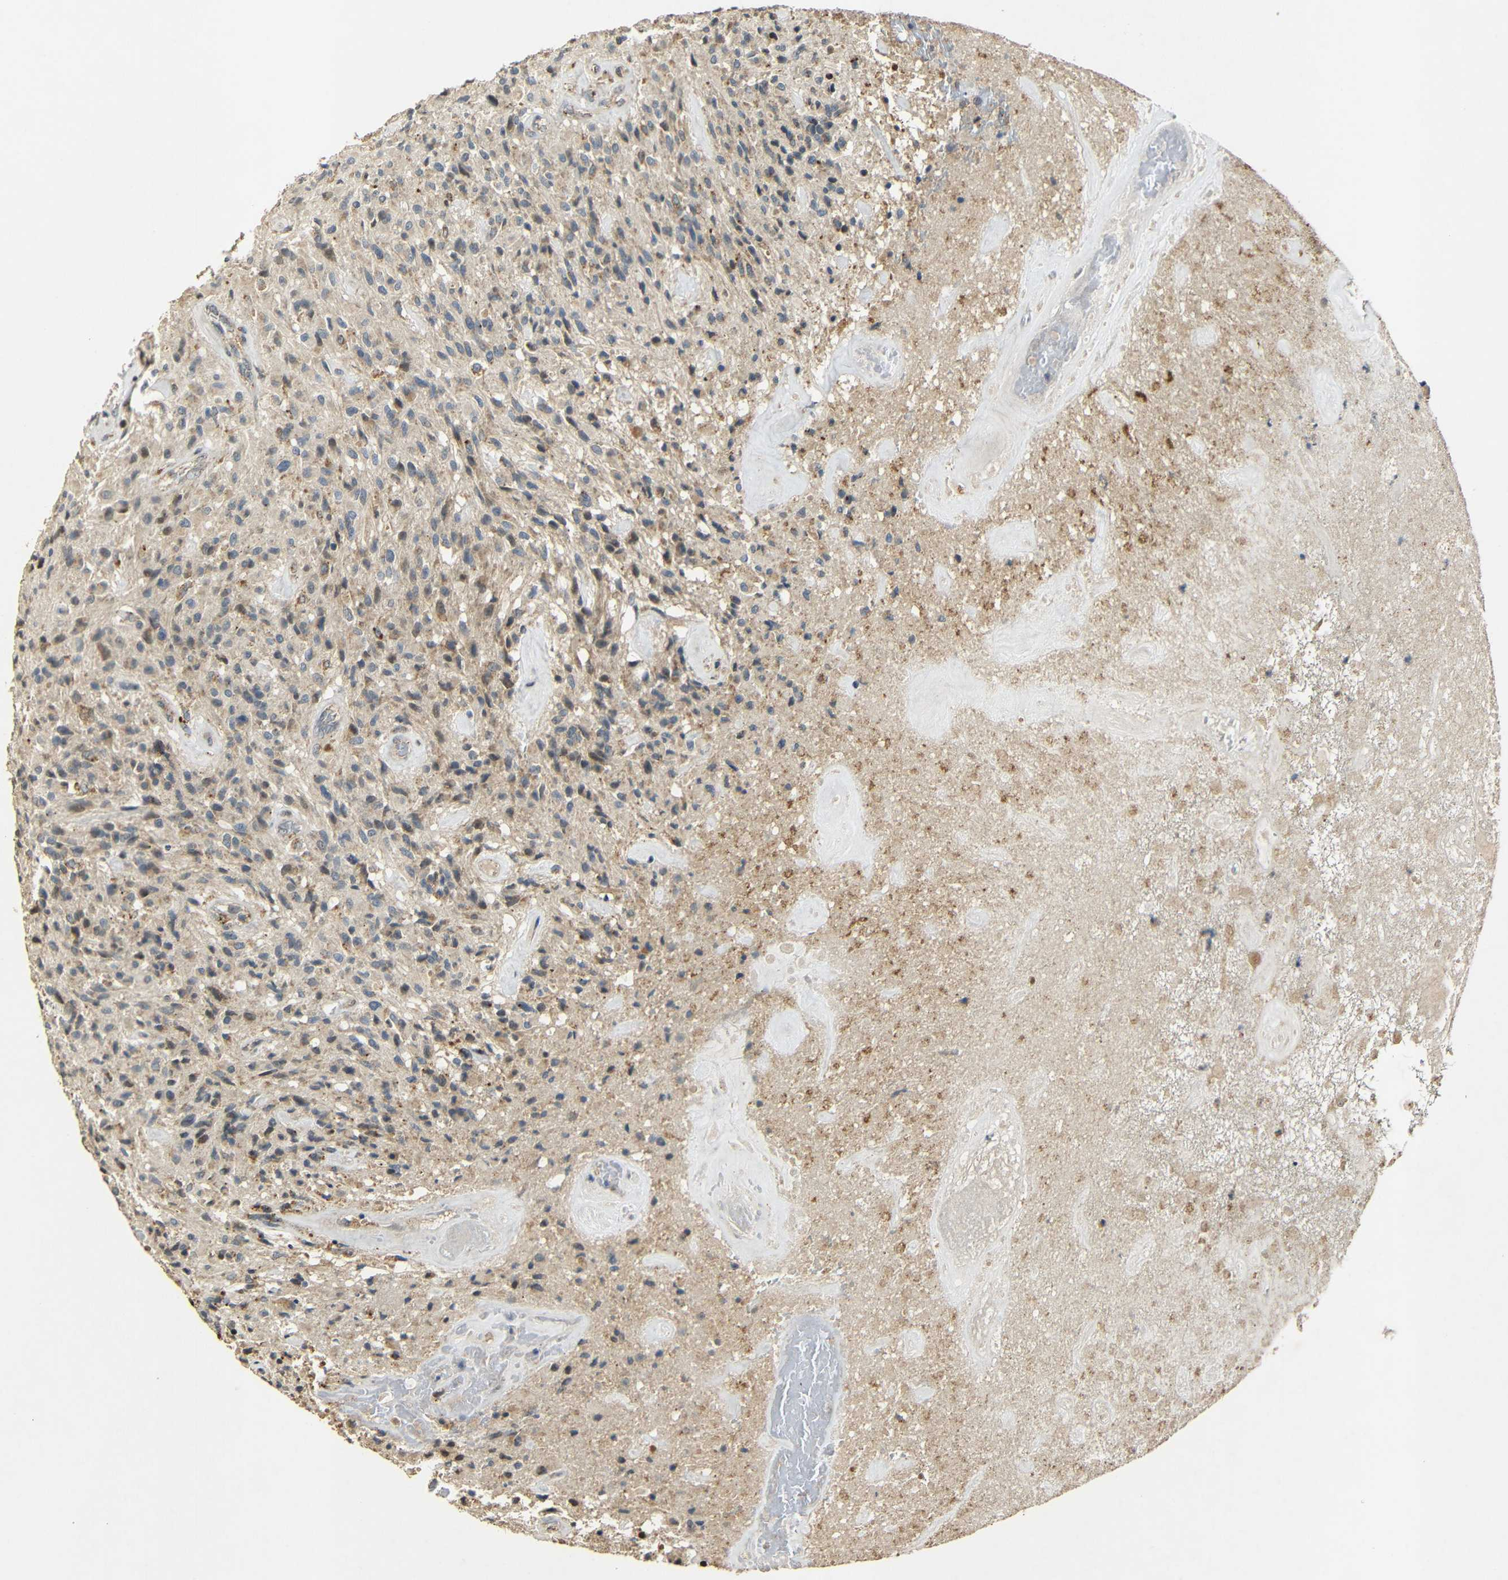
{"staining": {"intensity": "moderate", "quantity": "25%-75%", "location": "cytoplasmic/membranous"}, "tissue": "glioma", "cell_type": "Tumor cells", "image_type": "cancer", "snomed": [{"axis": "morphology", "description": "Glioma, malignant, High grade"}, {"axis": "topography", "description": "Brain"}], "caption": "IHC histopathology image of human malignant high-grade glioma stained for a protein (brown), which exhibits medium levels of moderate cytoplasmic/membranous expression in about 25%-75% of tumor cells.", "gene": "KAZALD1", "patient": {"sex": "male", "age": 71}}